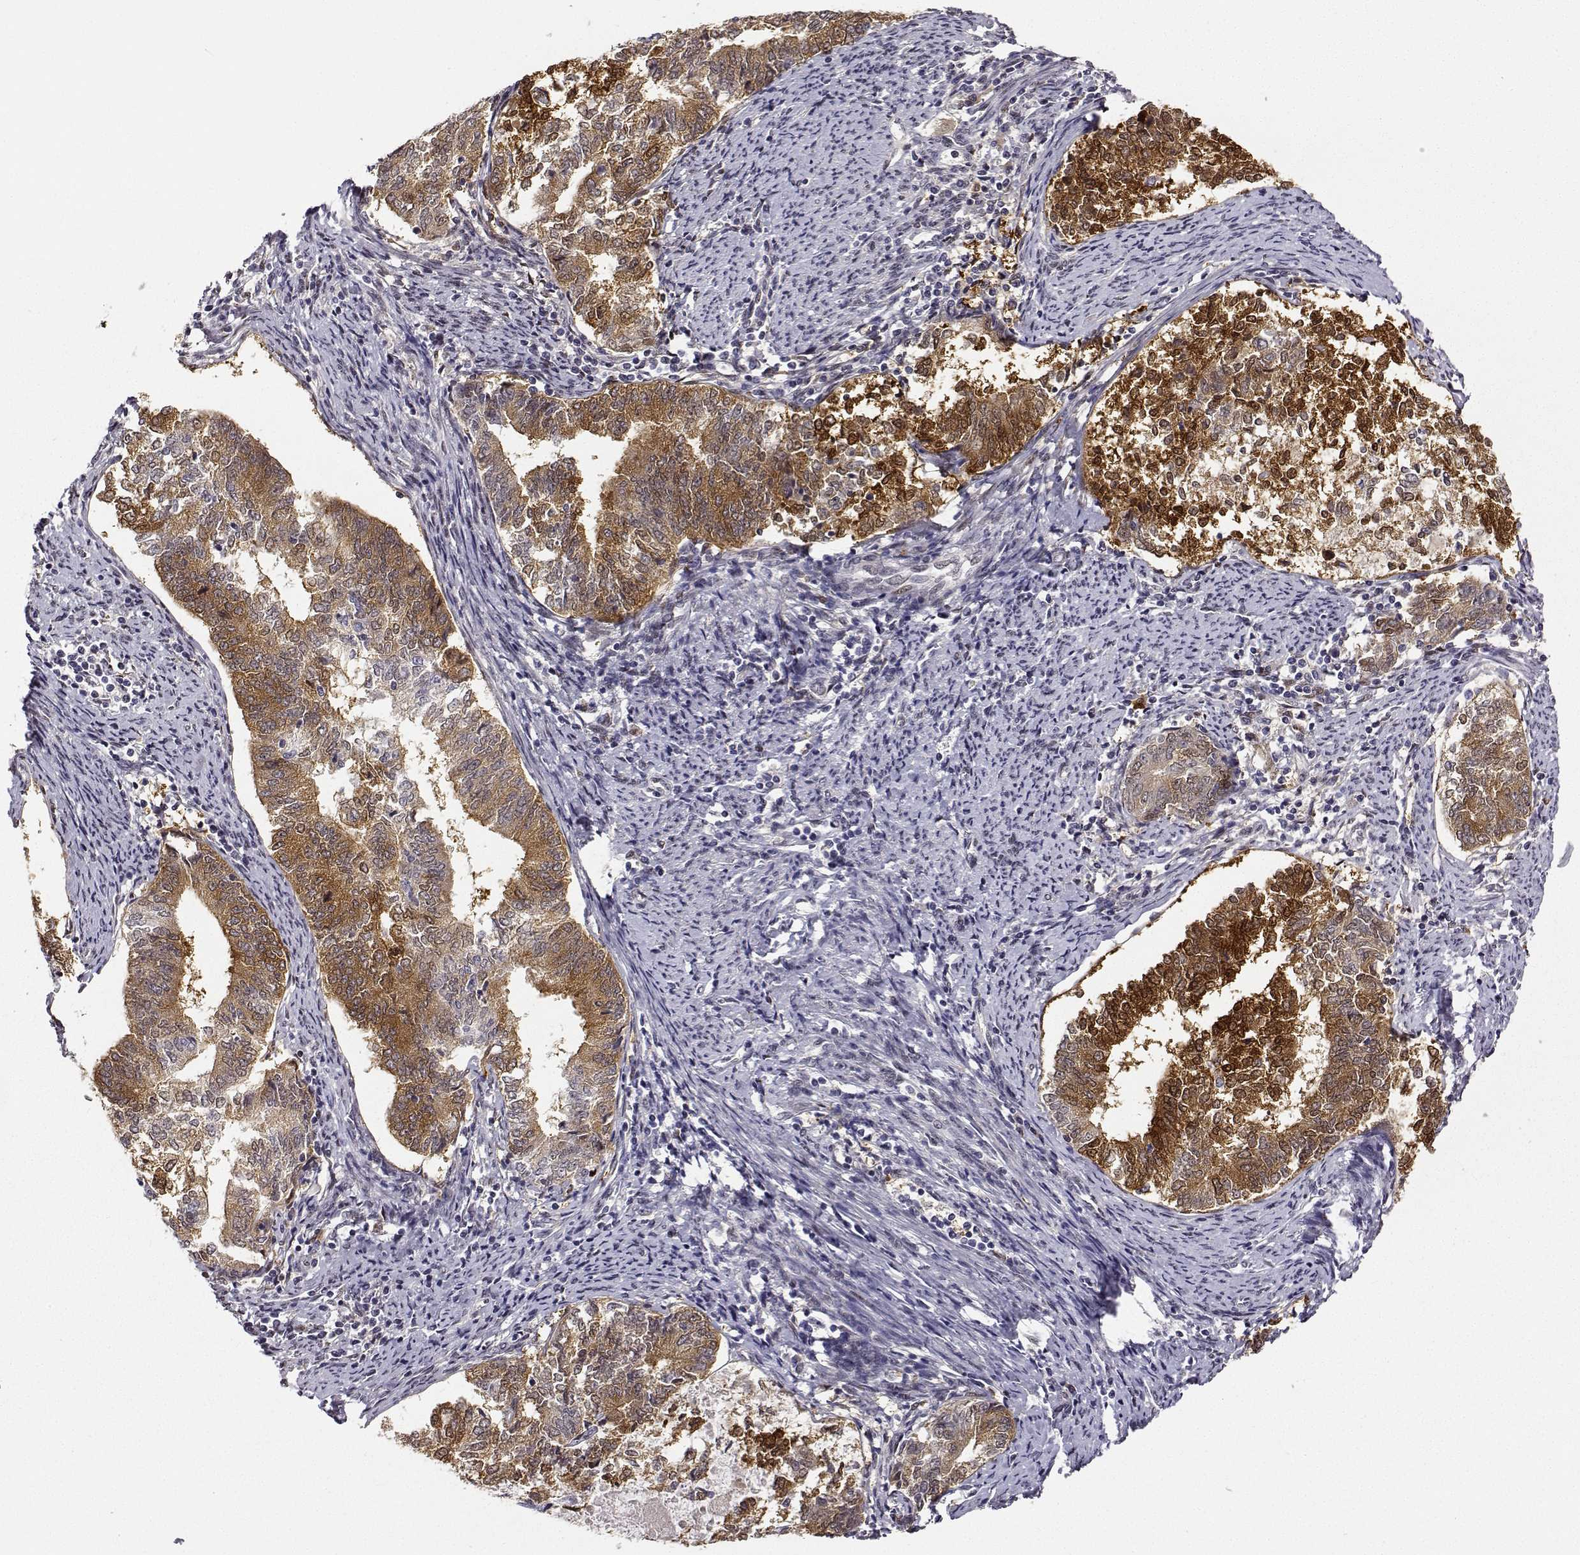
{"staining": {"intensity": "strong", "quantity": ">75%", "location": "cytoplasmic/membranous,nuclear"}, "tissue": "endometrial cancer", "cell_type": "Tumor cells", "image_type": "cancer", "snomed": [{"axis": "morphology", "description": "Adenocarcinoma, NOS"}, {"axis": "topography", "description": "Endometrium"}], "caption": "Approximately >75% of tumor cells in adenocarcinoma (endometrial) reveal strong cytoplasmic/membranous and nuclear protein staining as visualized by brown immunohistochemical staining.", "gene": "PHGDH", "patient": {"sex": "female", "age": 65}}